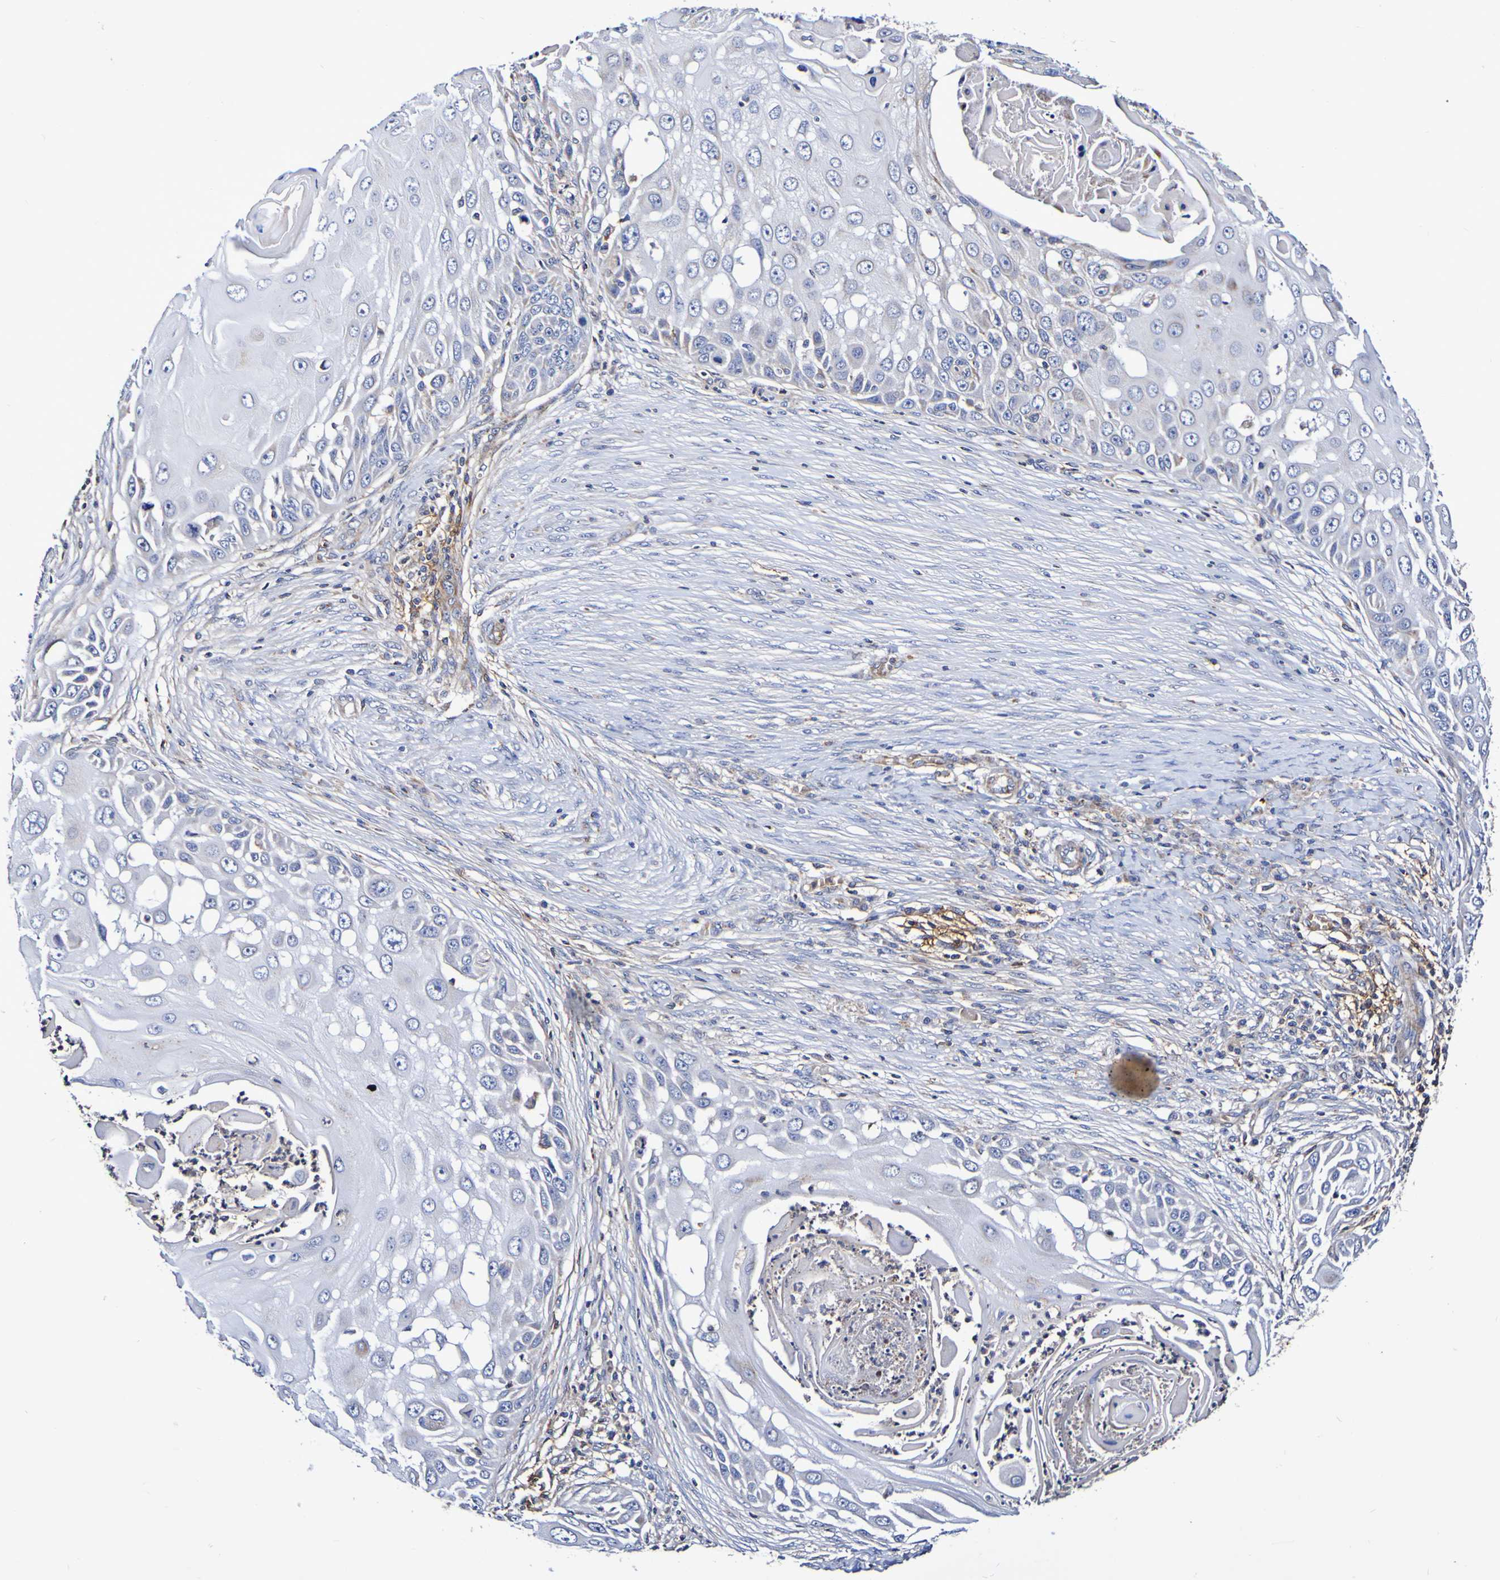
{"staining": {"intensity": "negative", "quantity": "none", "location": "none"}, "tissue": "skin cancer", "cell_type": "Tumor cells", "image_type": "cancer", "snomed": [{"axis": "morphology", "description": "Squamous cell carcinoma, NOS"}, {"axis": "topography", "description": "Skin"}], "caption": "The photomicrograph demonstrates no significant positivity in tumor cells of skin cancer.", "gene": "WNT4", "patient": {"sex": "female", "age": 44}}